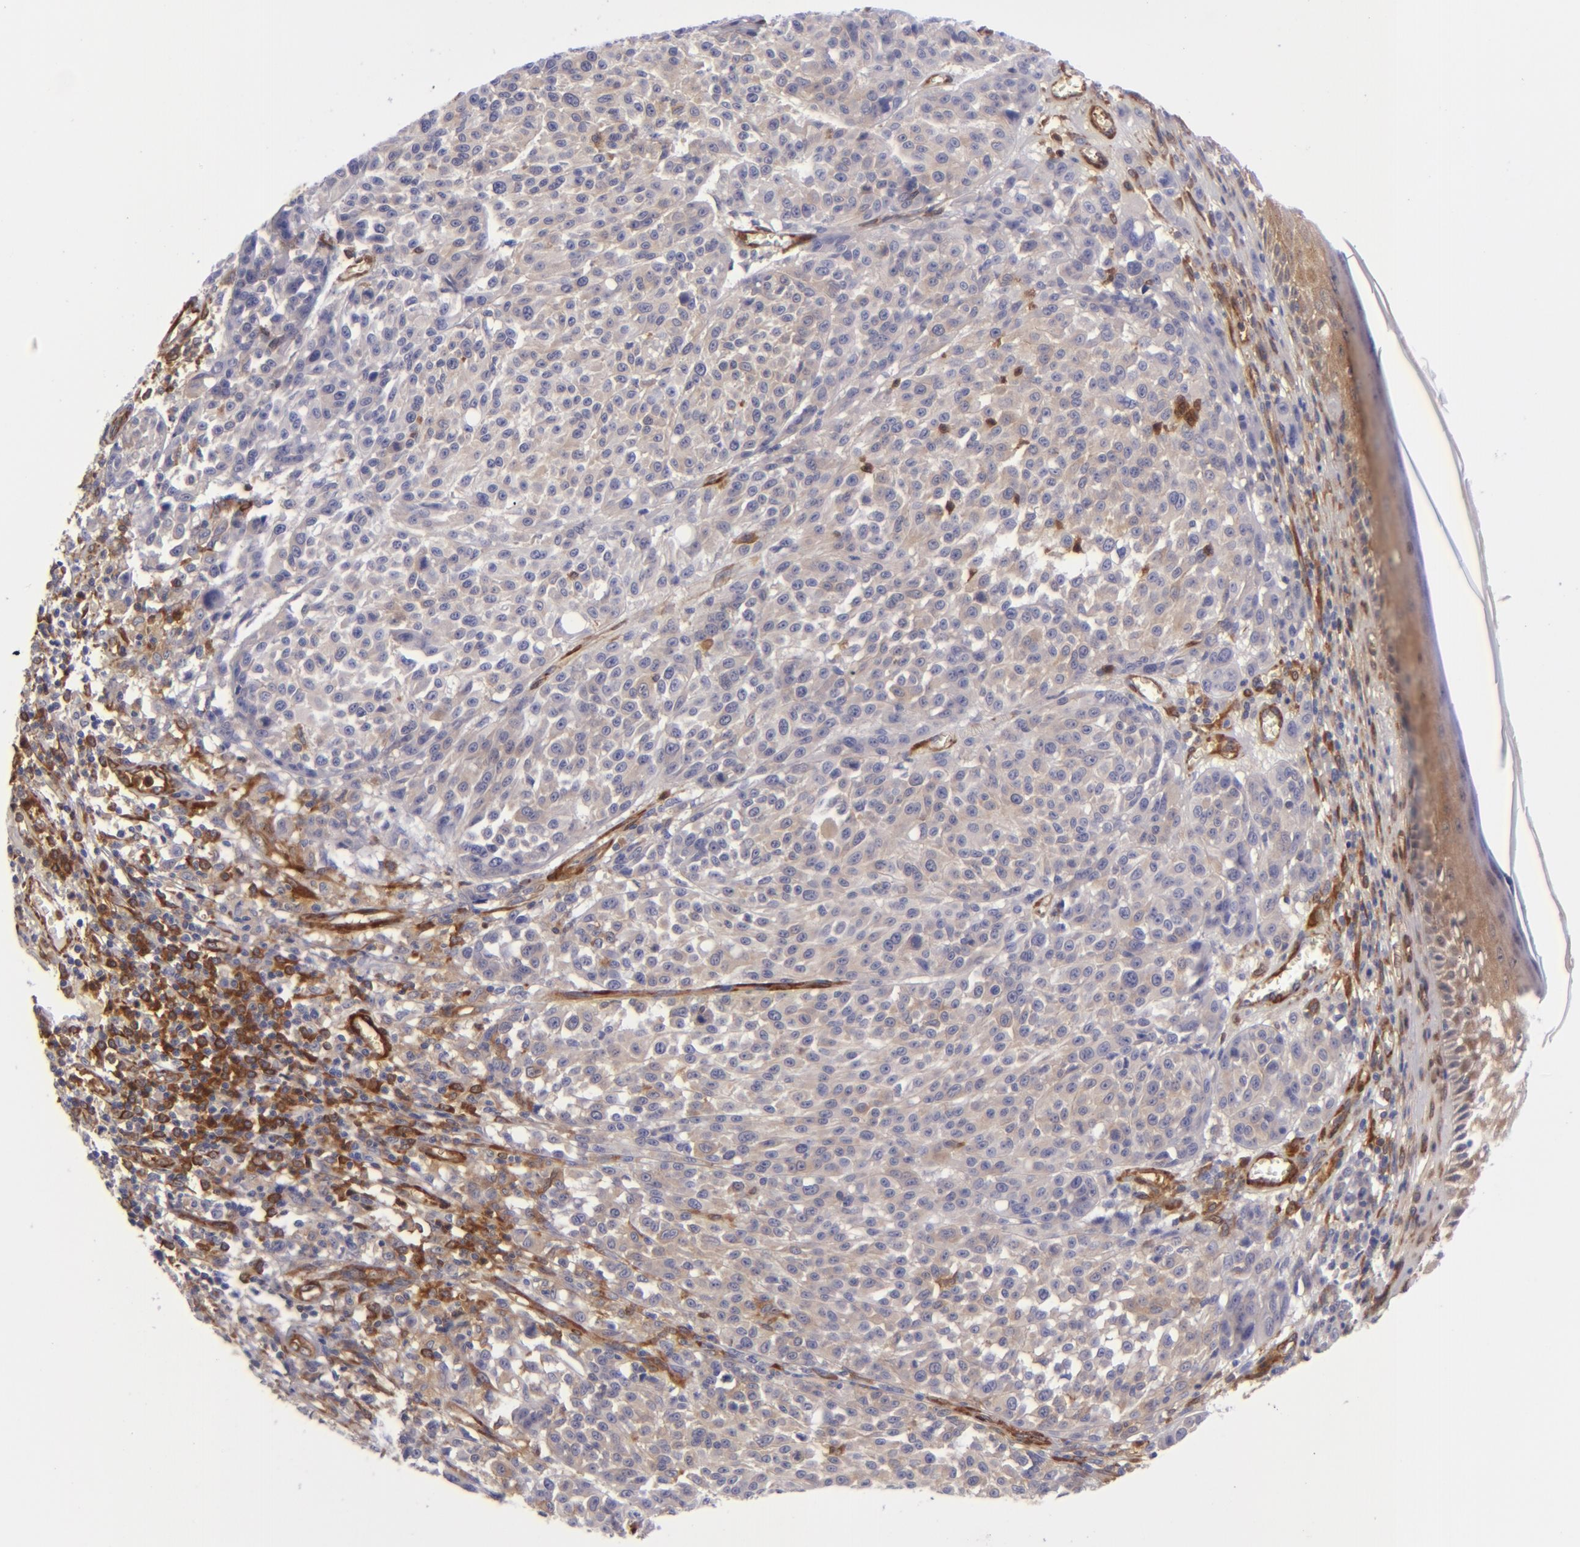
{"staining": {"intensity": "weak", "quantity": ">75%", "location": "cytoplasmic/membranous"}, "tissue": "melanoma", "cell_type": "Tumor cells", "image_type": "cancer", "snomed": [{"axis": "morphology", "description": "Malignant melanoma, NOS"}, {"axis": "topography", "description": "Skin"}], "caption": "This photomicrograph exhibits malignant melanoma stained with immunohistochemistry (IHC) to label a protein in brown. The cytoplasmic/membranous of tumor cells show weak positivity for the protein. Nuclei are counter-stained blue.", "gene": "VCL", "patient": {"sex": "female", "age": 49}}